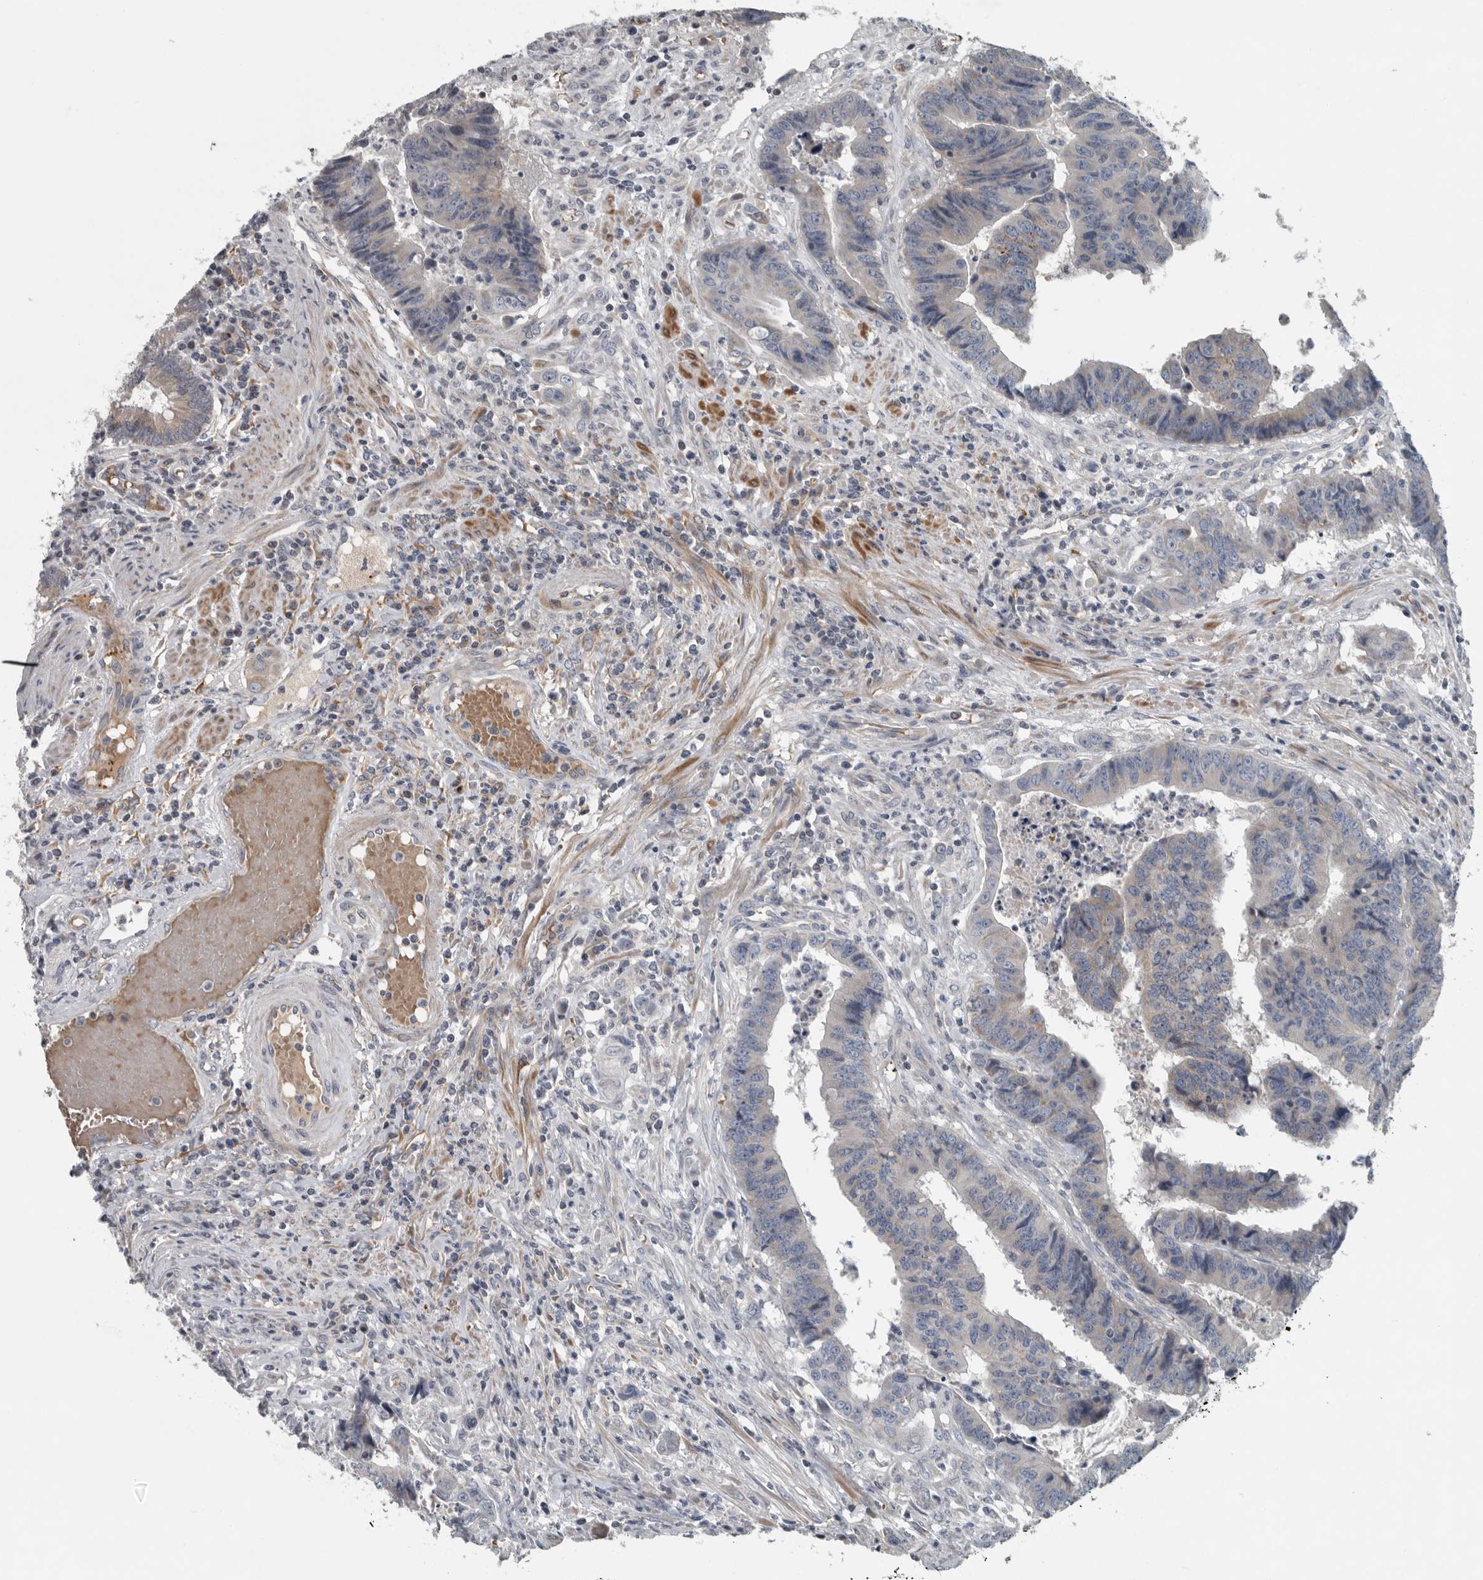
{"staining": {"intensity": "negative", "quantity": "none", "location": "none"}, "tissue": "colorectal cancer", "cell_type": "Tumor cells", "image_type": "cancer", "snomed": [{"axis": "morphology", "description": "Adenocarcinoma, NOS"}, {"axis": "topography", "description": "Rectum"}], "caption": "DAB (3,3'-diaminobenzidine) immunohistochemical staining of colorectal adenocarcinoma demonstrates no significant positivity in tumor cells.", "gene": "MPP3", "patient": {"sex": "male", "age": 84}}